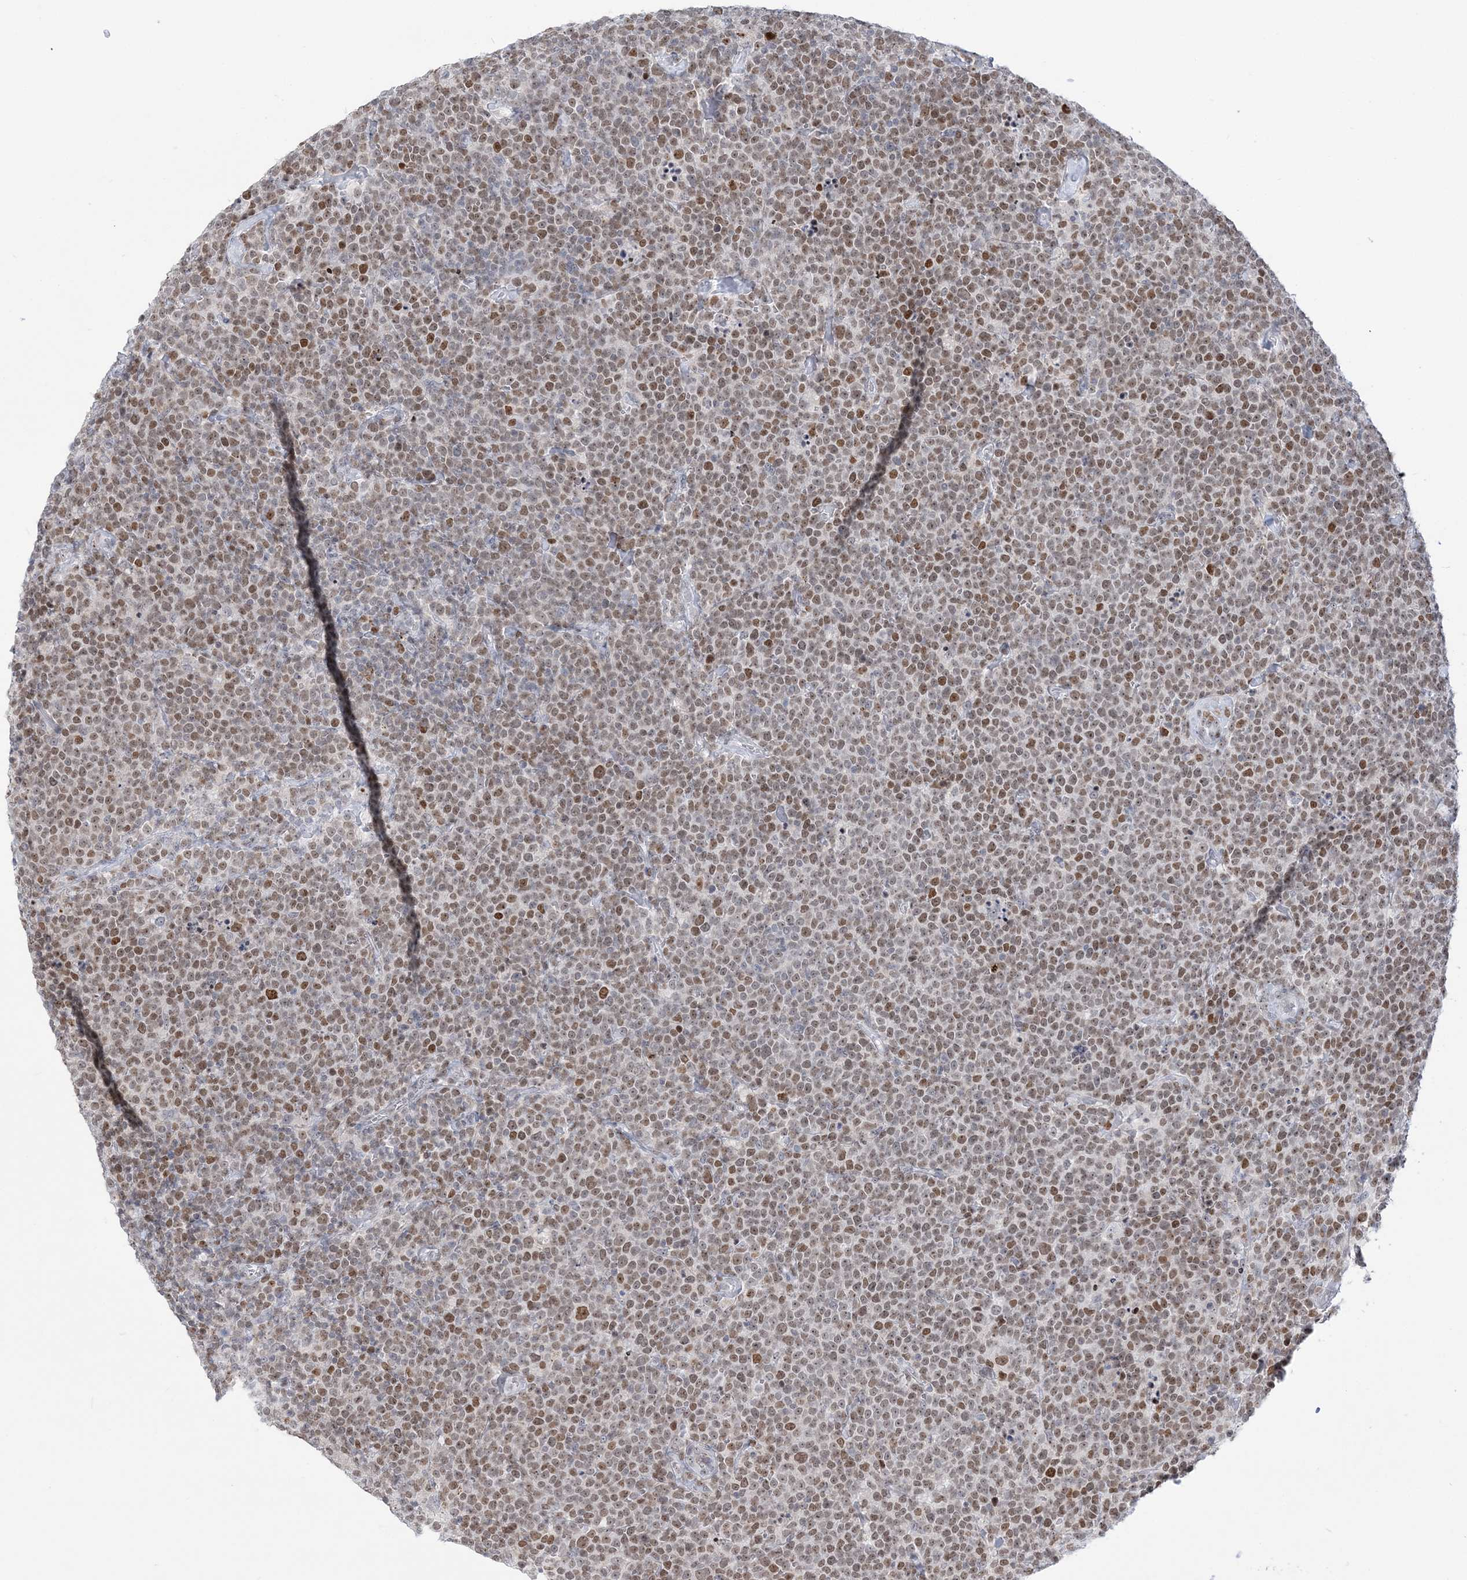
{"staining": {"intensity": "moderate", "quantity": ">75%", "location": "nuclear"}, "tissue": "lymphoma", "cell_type": "Tumor cells", "image_type": "cancer", "snomed": [{"axis": "morphology", "description": "Malignant lymphoma, non-Hodgkin's type, High grade"}, {"axis": "topography", "description": "Lymph node"}], "caption": "Lymphoma tissue exhibits moderate nuclear expression in approximately >75% of tumor cells, visualized by immunohistochemistry.", "gene": "DDX21", "patient": {"sex": "male", "age": 61}}